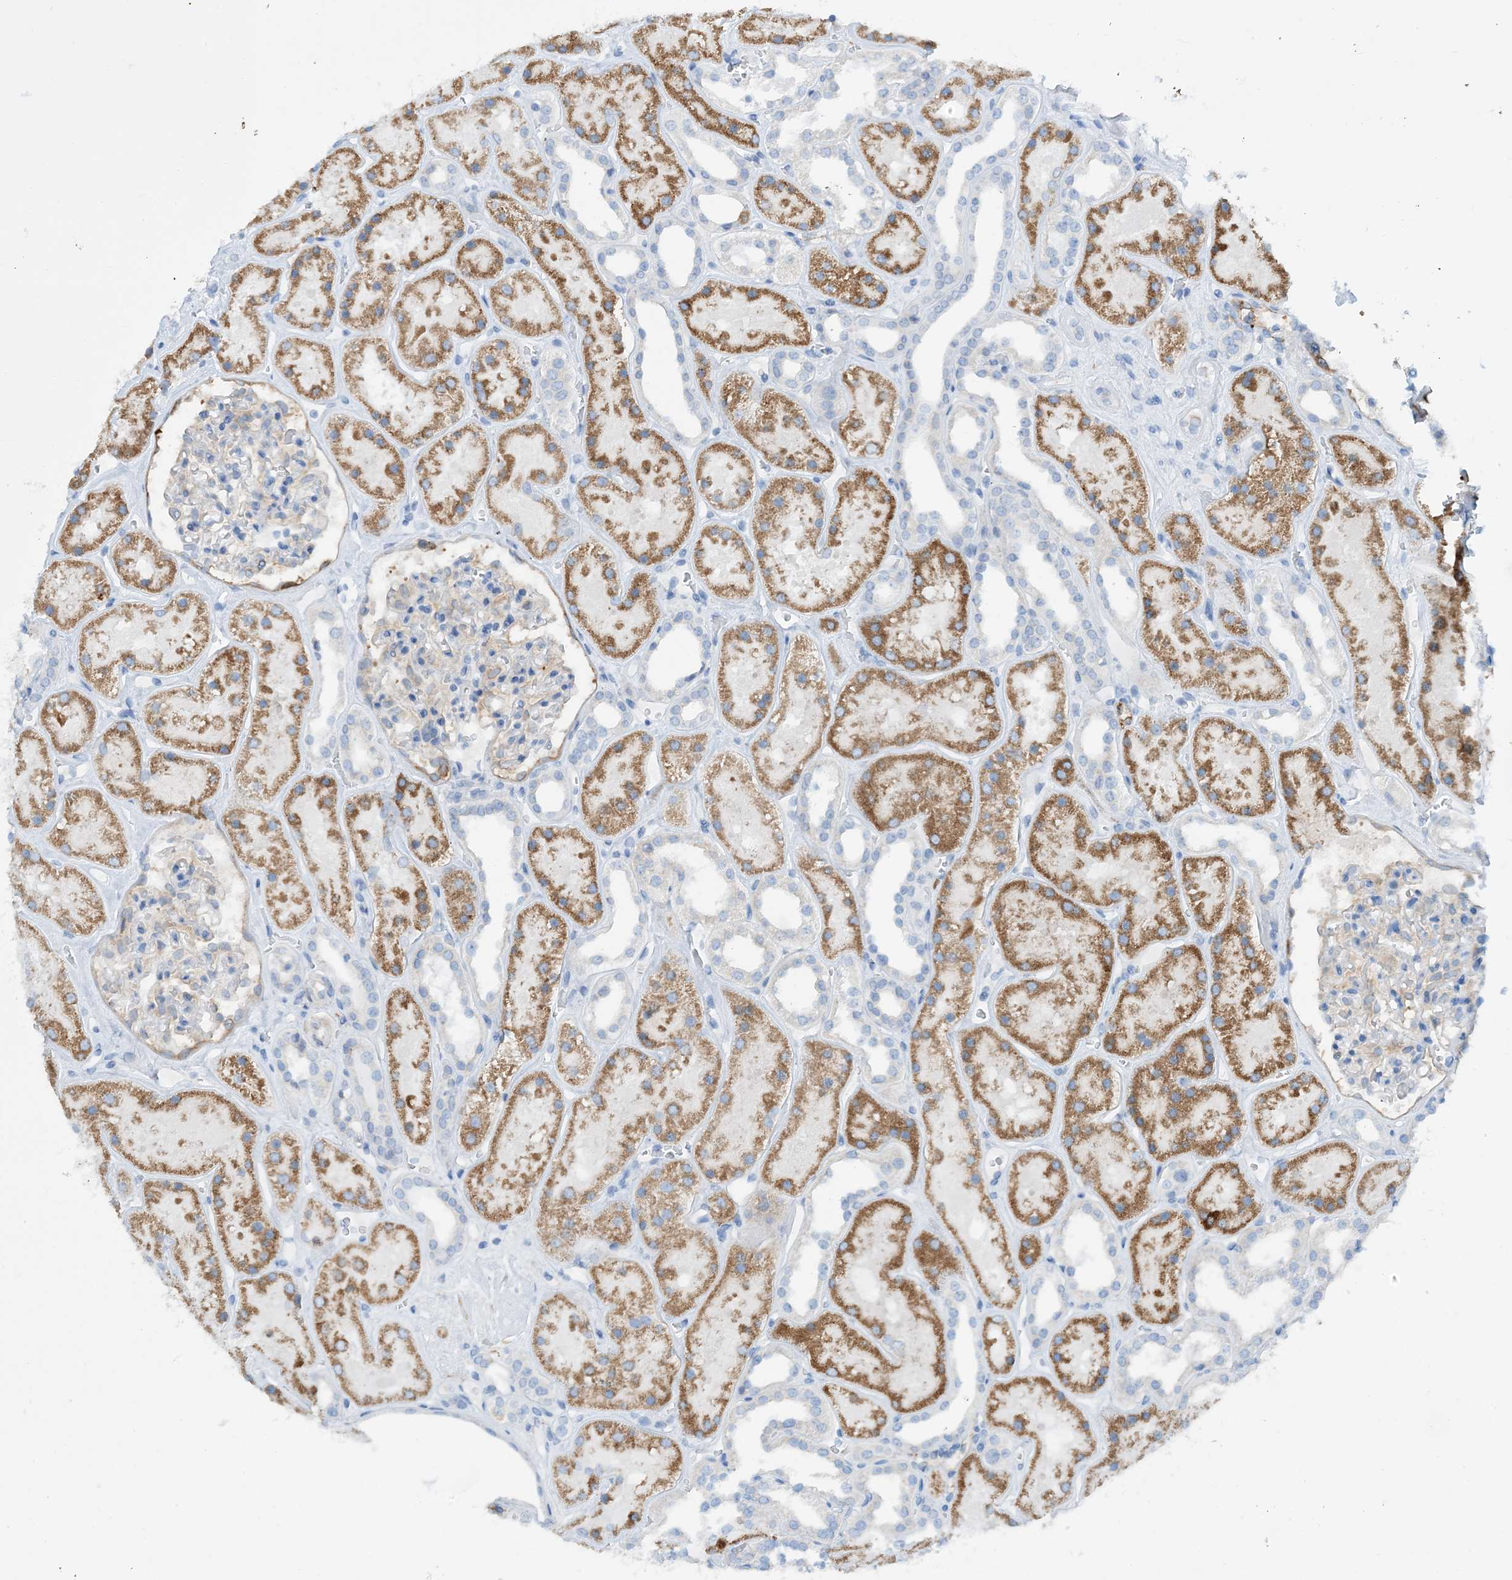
{"staining": {"intensity": "negative", "quantity": "none", "location": "none"}, "tissue": "kidney", "cell_type": "Cells in glomeruli", "image_type": "normal", "snomed": [{"axis": "morphology", "description": "Normal tissue, NOS"}, {"axis": "topography", "description": "Kidney"}], "caption": "Immunohistochemistry of unremarkable human kidney reveals no staining in cells in glomeruli.", "gene": "EIF2A", "patient": {"sex": "female", "age": 41}}